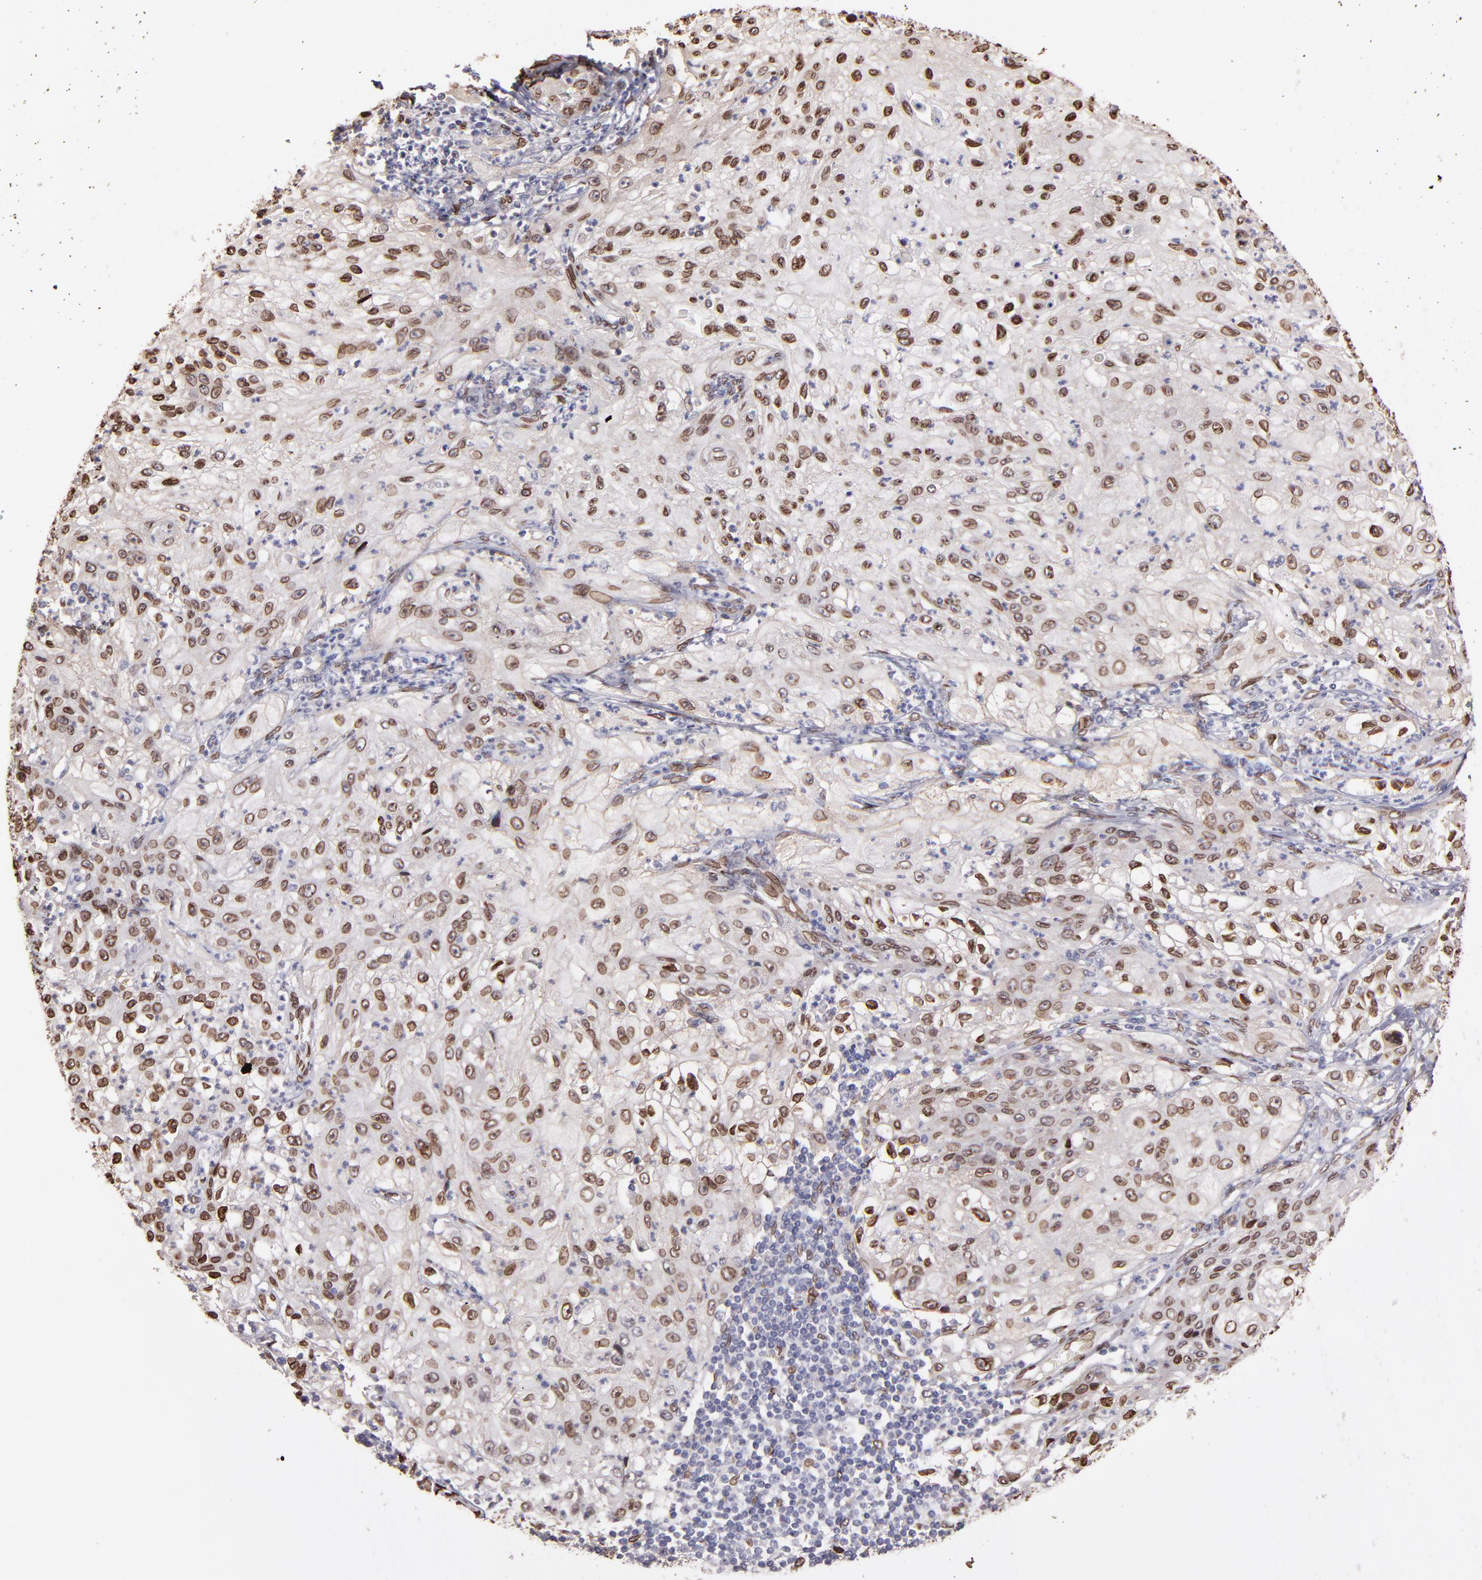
{"staining": {"intensity": "strong", "quantity": ">75%", "location": "cytoplasmic/membranous,nuclear"}, "tissue": "lung cancer", "cell_type": "Tumor cells", "image_type": "cancer", "snomed": [{"axis": "morphology", "description": "Inflammation, NOS"}, {"axis": "morphology", "description": "Squamous cell carcinoma, NOS"}, {"axis": "topography", "description": "Lymph node"}, {"axis": "topography", "description": "Soft tissue"}, {"axis": "topography", "description": "Lung"}], "caption": "Immunohistochemical staining of lung cancer (squamous cell carcinoma) reveals high levels of strong cytoplasmic/membranous and nuclear protein positivity in about >75% of tumor cells.", "gene": "PUM3", "patient": {"sex": "male", "age": 66}}